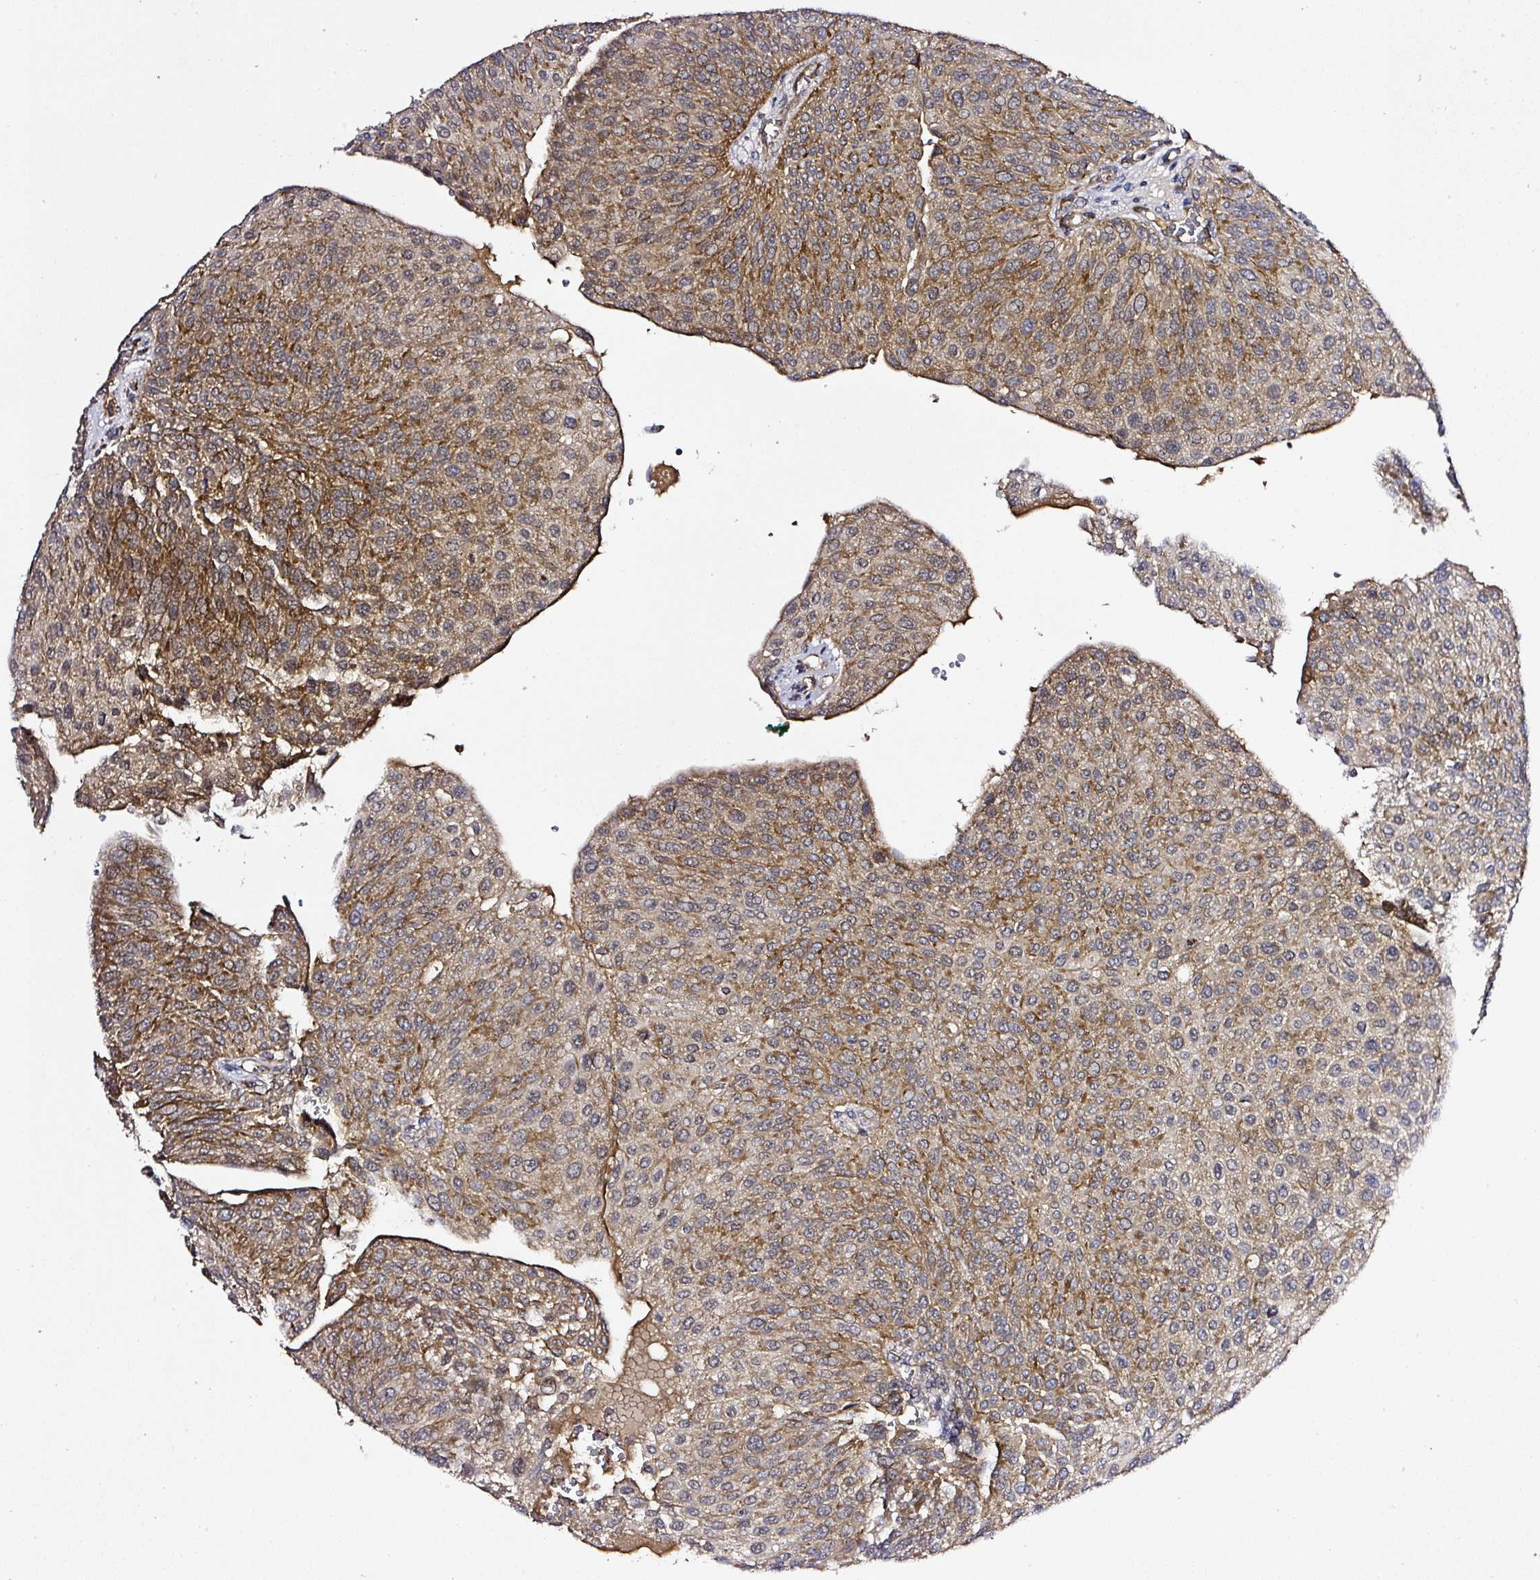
{"staining": {"intensity": "moderate", "quantity": ">75%", "location": "cytoplasmic/membranous"}, "tissue": "urothelial cancer", "cell_type": "Tumor cells", "image_type": "cancer", "snomed": [{"axis": "morphology", "description": "Urothelial carcinoma, NOS"}, {"axis": "topography", "description": "Urinary bladder"}], "caption": "Protein expression analysis of human urothelial cancer reveals moderate cytoplasmic/membranous expression in about >75% of tumor cells. The staining is performed using DAB brown chromogen to label protein expression. The nuclei are counter-stained blue using hematoxylin.", "gene": "ZNF513", "patient": {"sex": "male", "age": 67}}